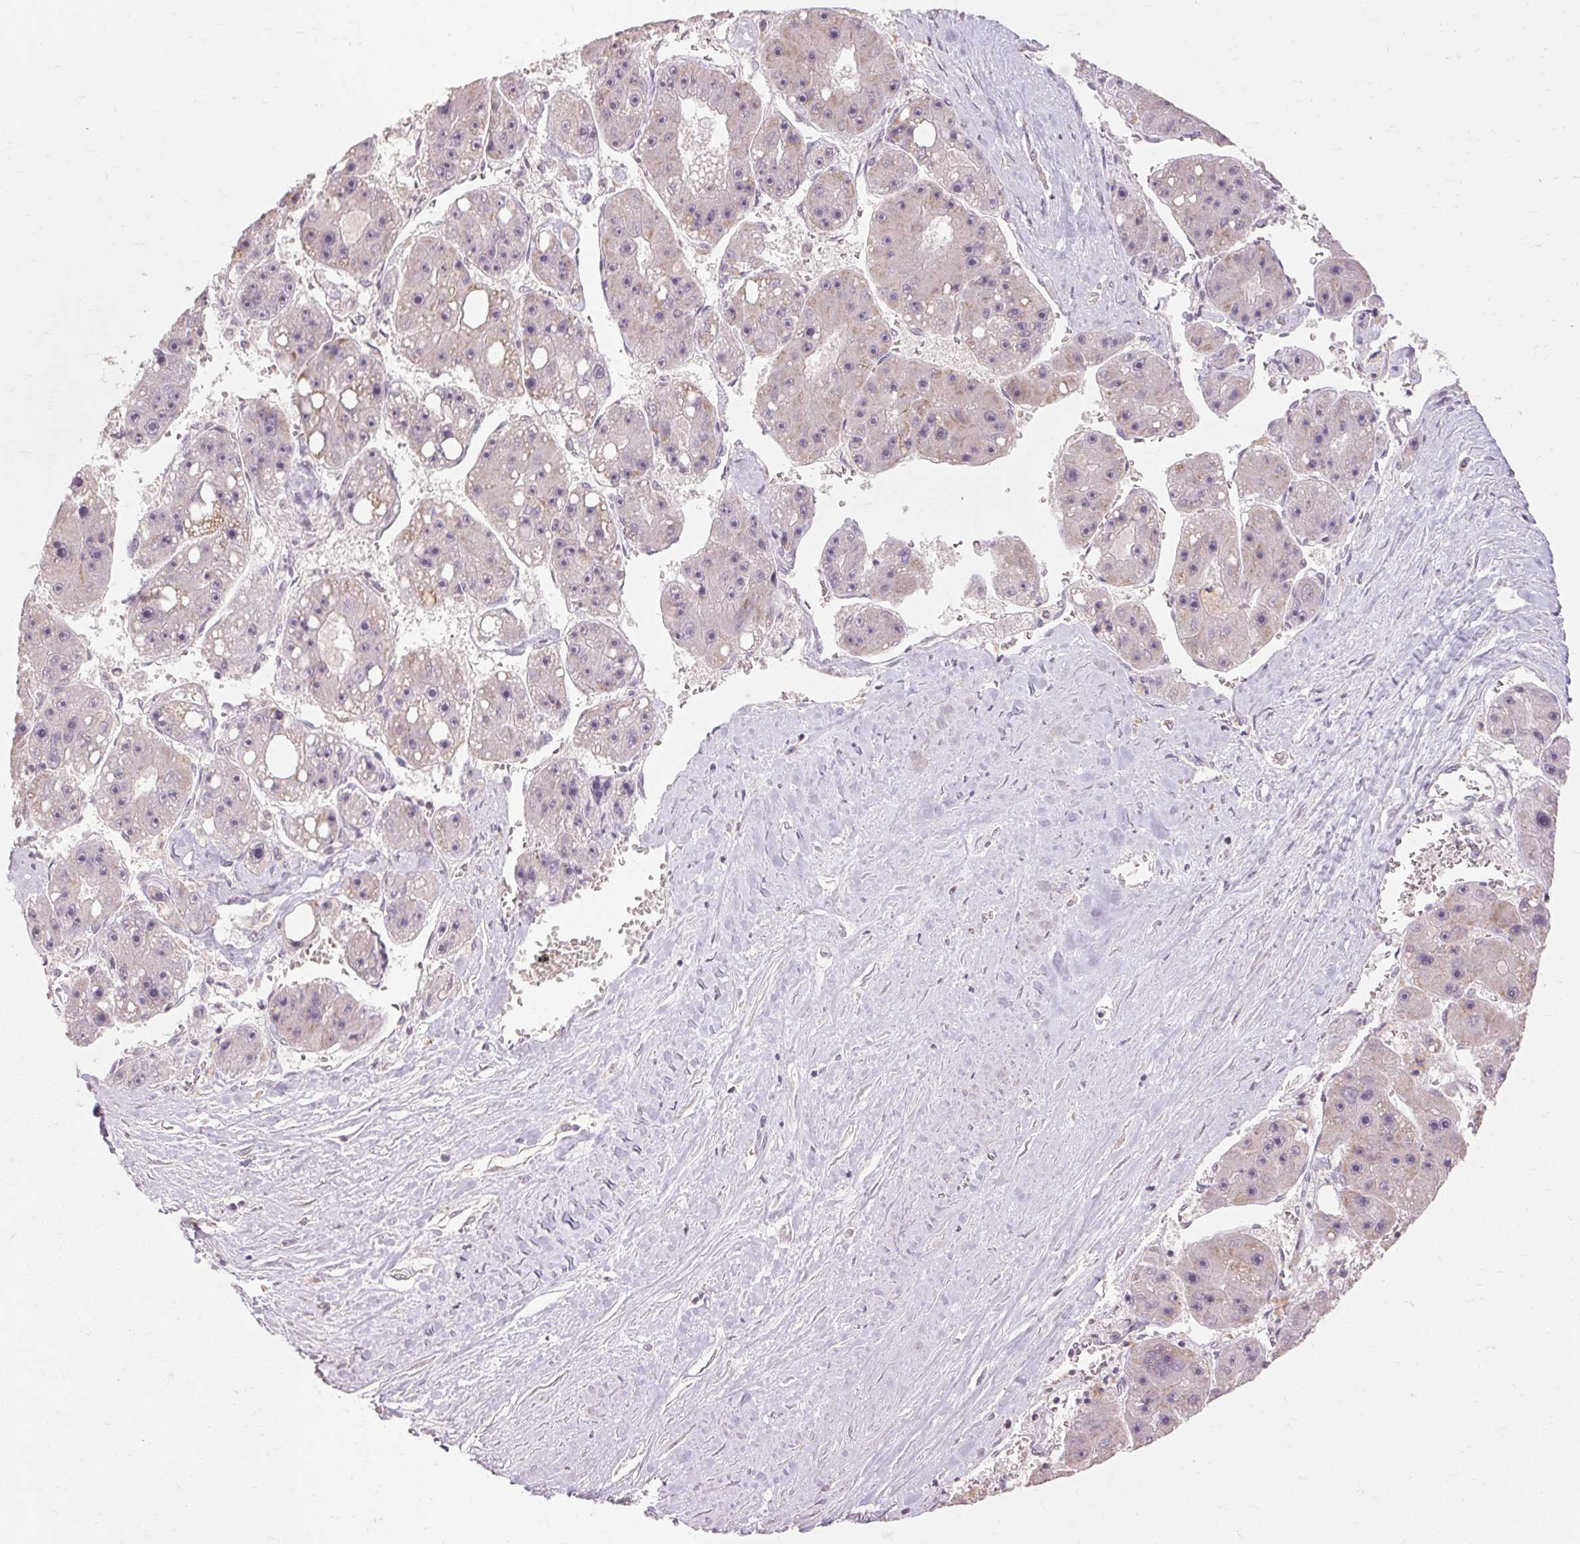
{"staining": {"intensity": "negative", "quantity": "none", "location": "none"}, "tissue": "liver cancer", "cell_type": "Tumor cells", "image_type": "cancer", "snomed": [{"axis": "morphology", "description": "Carcinoma, Hepatocellular, NOS"}, {"axis": "topography", "description": "Liver"}], "caption": "High power microscopy photomicrograph of an IHC micrograph of hepatocellular carcinoma (liver), revealing no significant staining in tumor cells. The staining was performed using DAB (3,3'-diaminobenzidine) to visualize the protein expression in brown, while the nuclei were stained in blue with hematoxylin (Magnification: 20x).", "gene": "SKP2", "patient": {"sex": "female", "age": 61}}